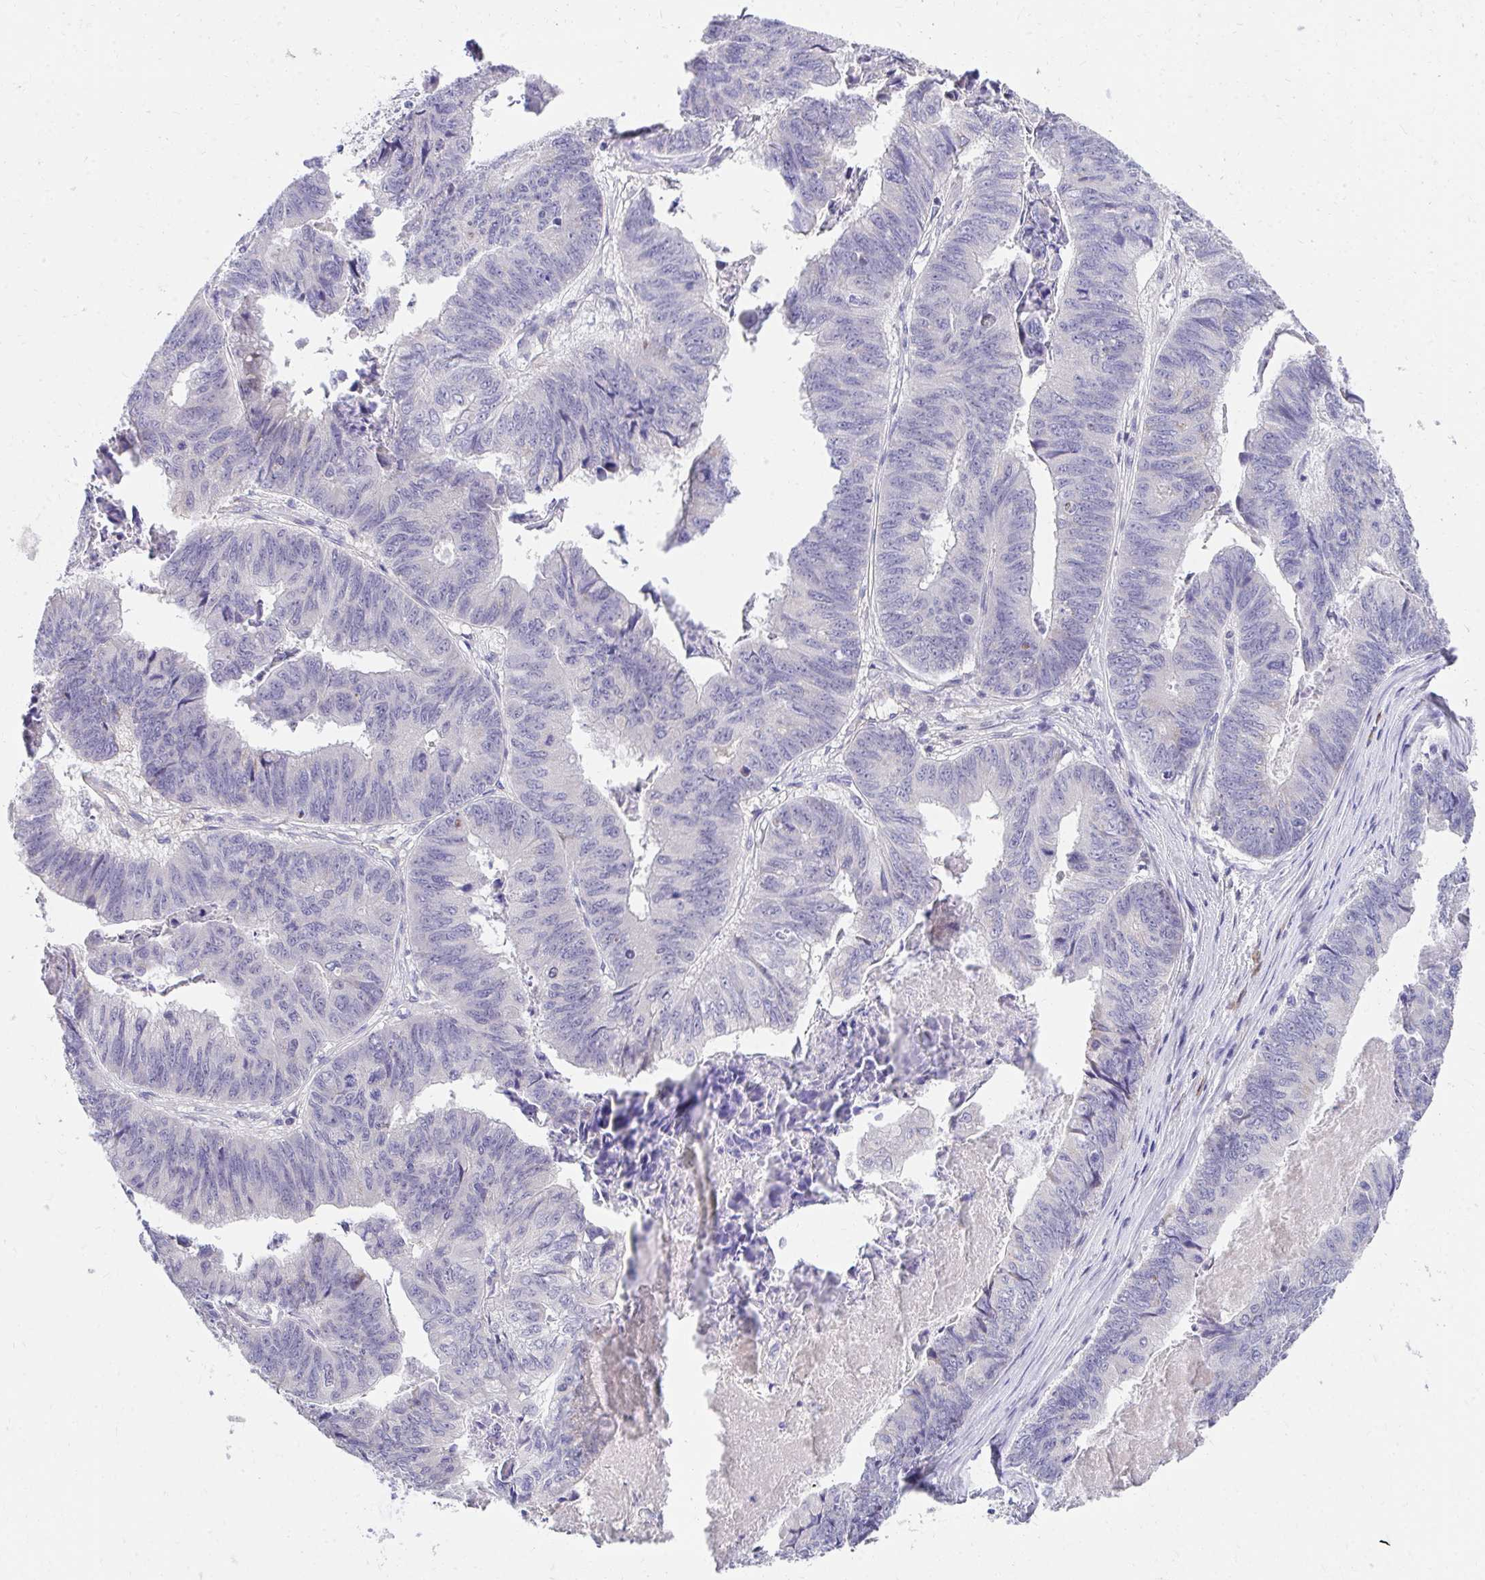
{"staining": {"intensity": "negative", "quantity": "none", "location": "none"}, "tissue": "stomach cancer", "cell_type": "Tumor cells", "image_type": "cancer", "snomed": [{"axis": "morphology", "description": "Adenocarcinoma, NOS"}, {"axis": "topography", "description": "Stomach, lower"}], "caption": "The IHC micrograph has no significant positivity in tumor cells of adenocarcinoma (stomach) tissue.", "gene": "SLAMF7", "patient": {"sex": "male", "age": 77}}